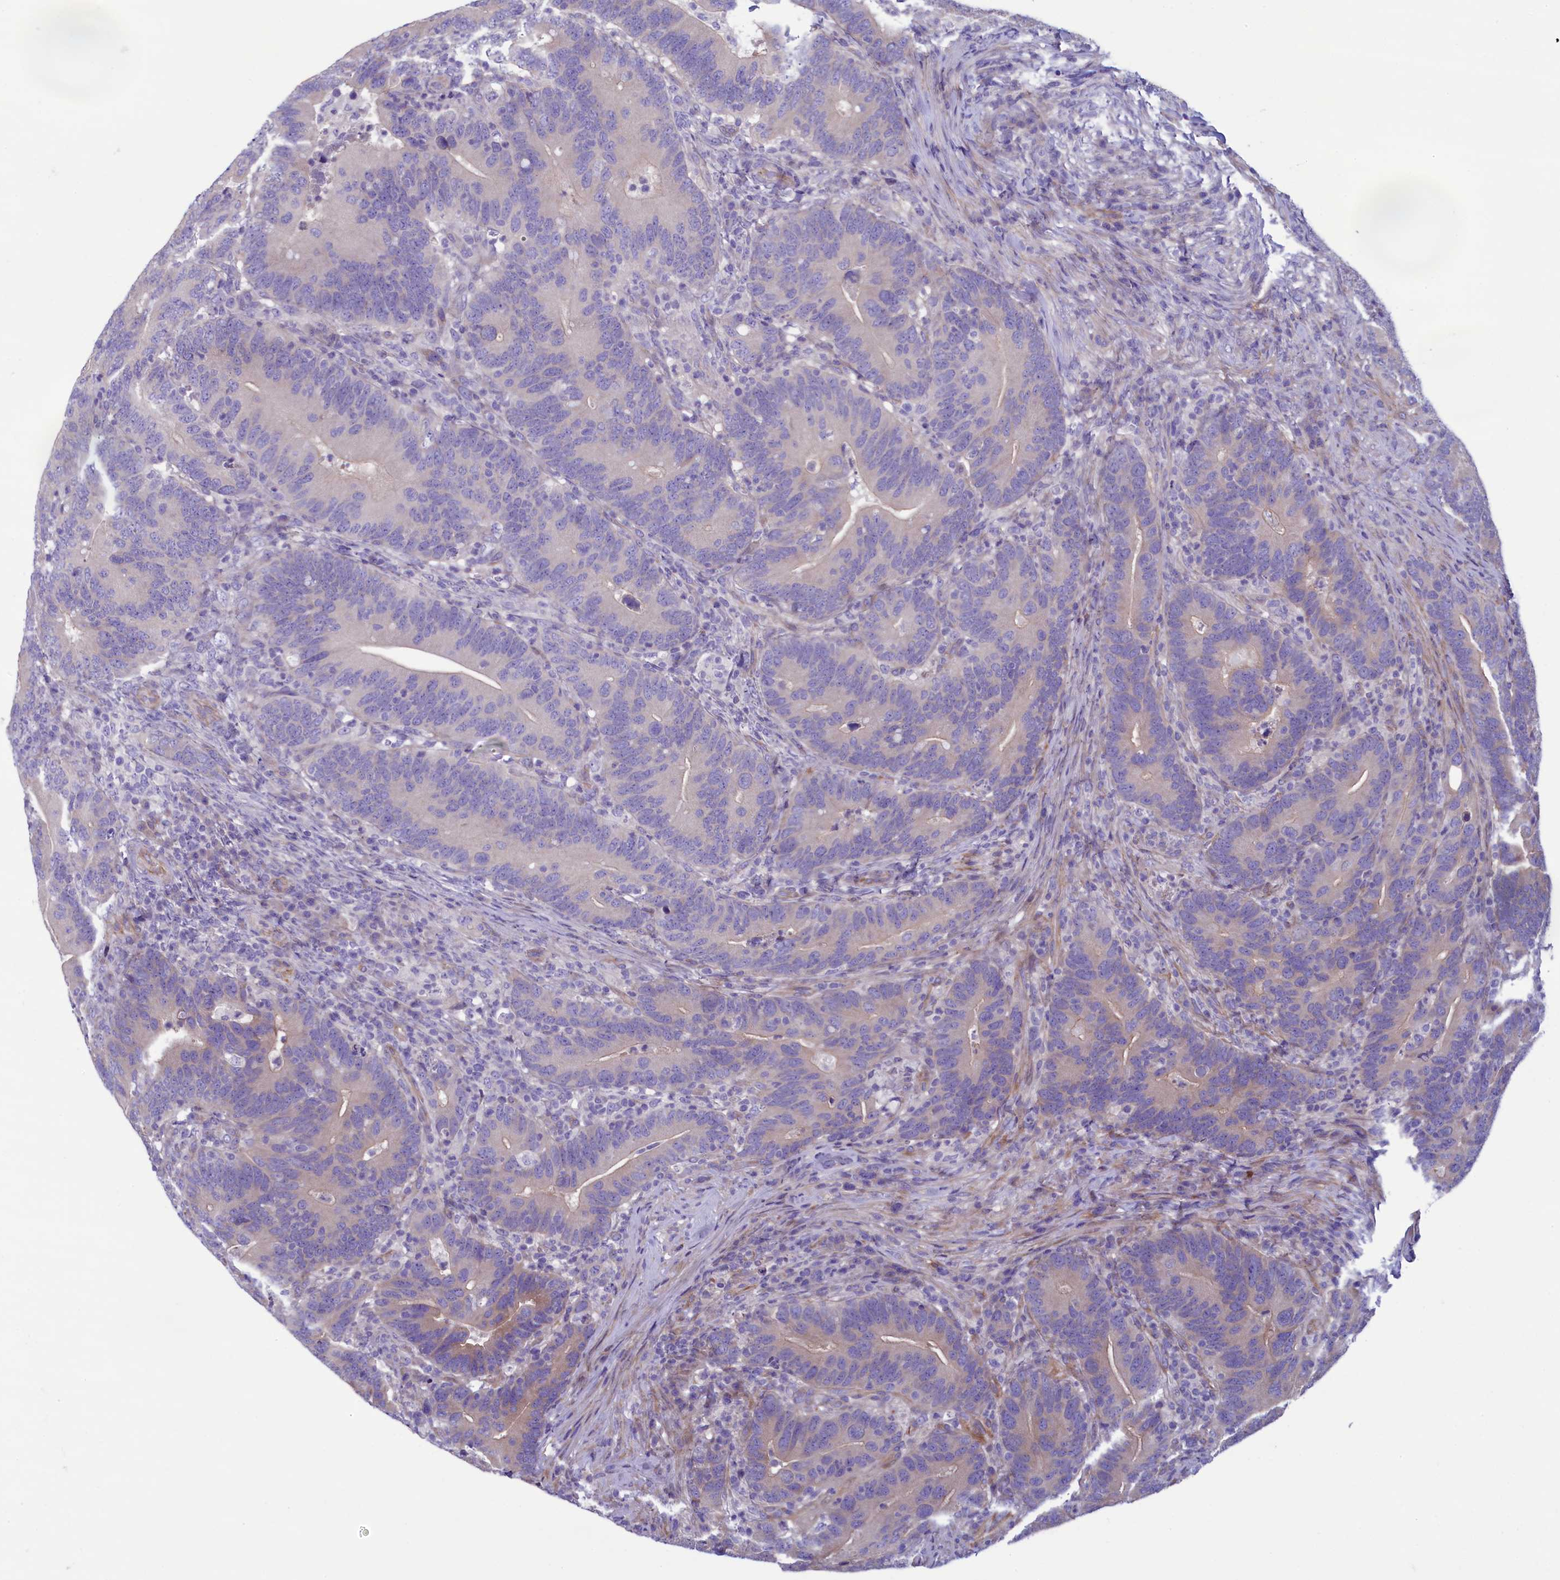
{"staining": {"intensity": "weak", "quantity": "<25%", "location": "cytoplasmic/membranous"}, "tissue": "colorectal cancer", "cell_type": "Tumor cells", "image_type": "cancer", "snomed": [{"axis": "morphology", "description": "Adenocarcinoma, NOS"}, {"axis": "topography", "description": "Colon"}], "caption": "DAB immunohistochemical staining of human colorectal cancer displays no significant expression in tumor cells.", "gene": "KRBOX5", "patient": {"sex": "female", "age": 66}}